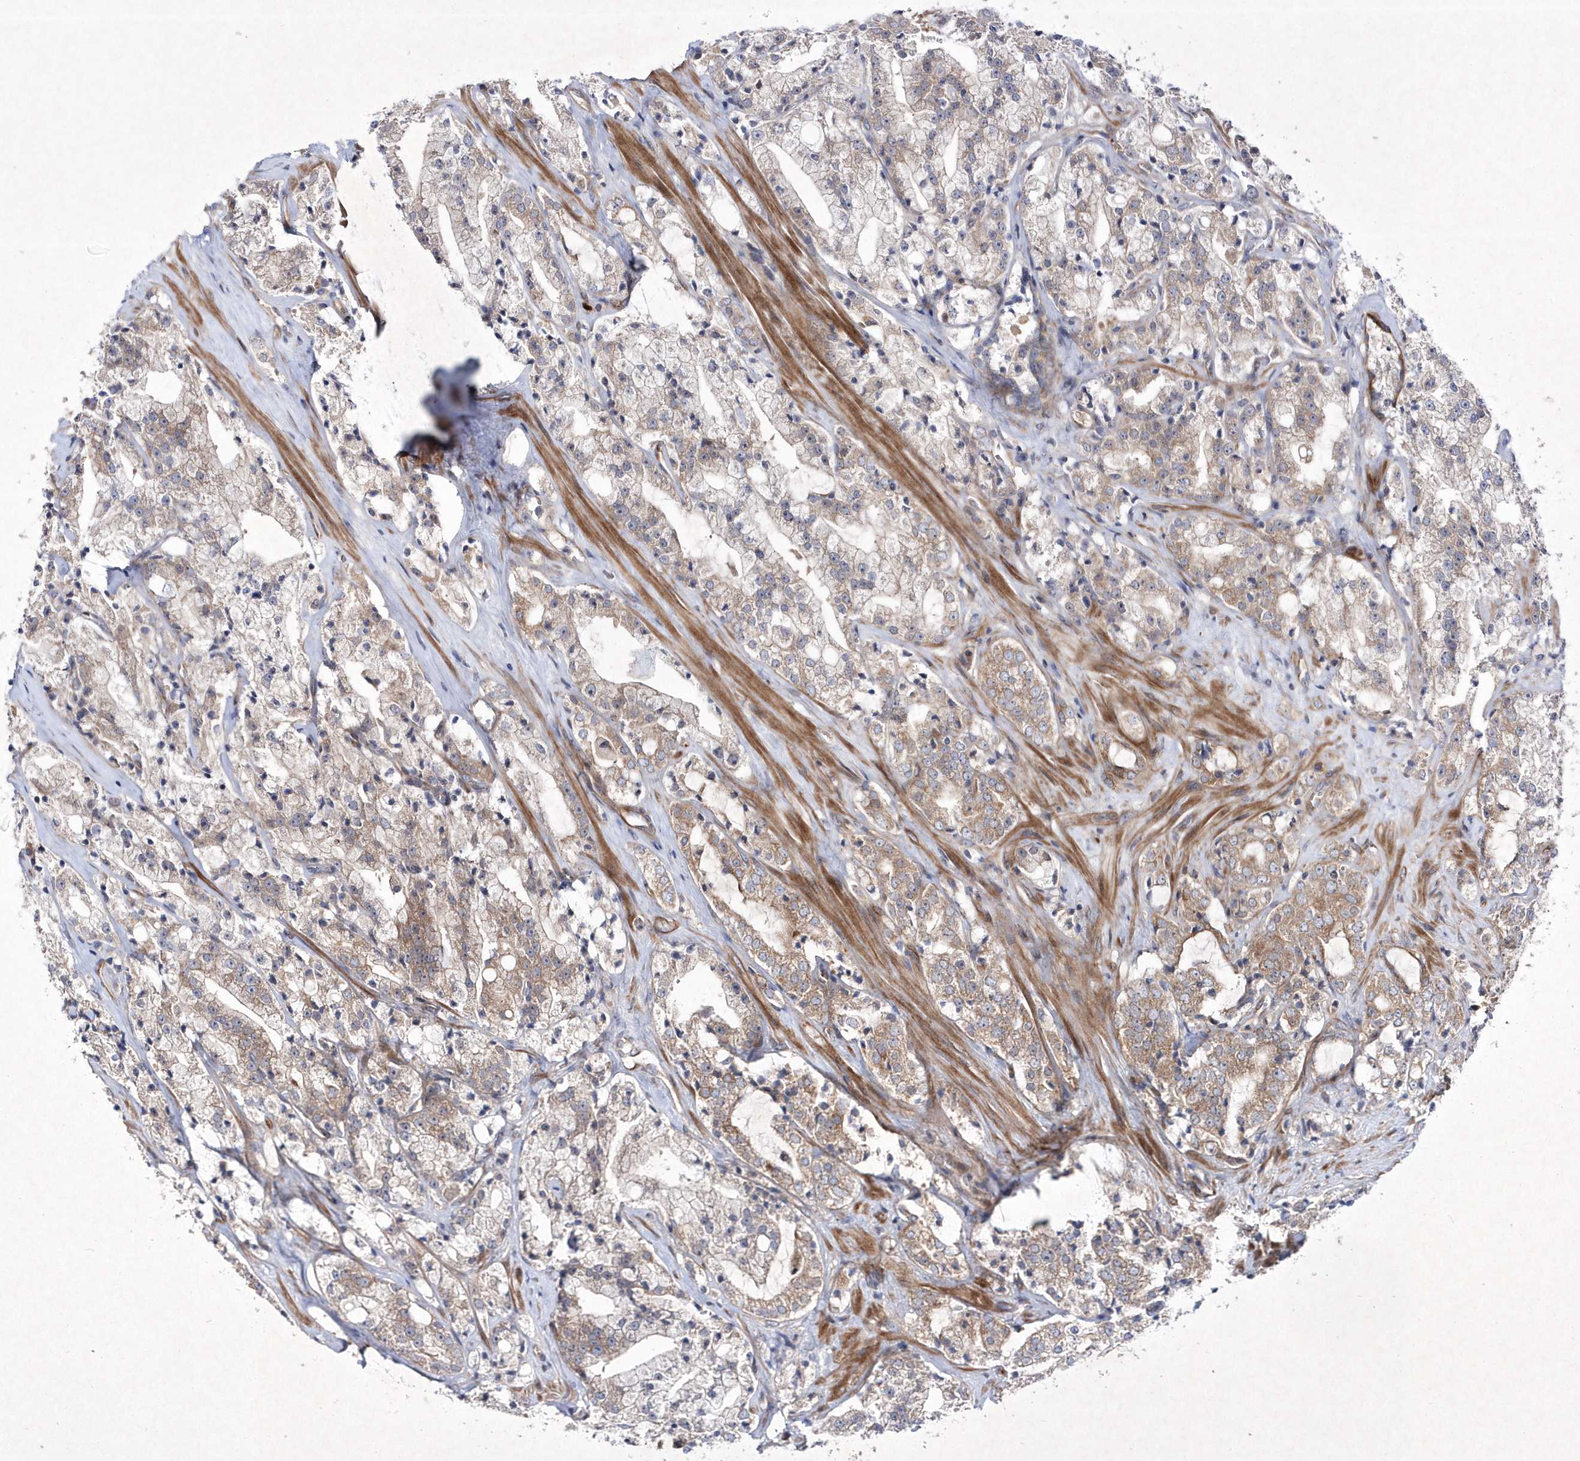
{"staining": {"intensity": "weak", "quantity": "25%-75%", "location": "cytoplasmic/membranous"}, "tissue": "prostate cancer", "cell_type": "Tumor cells", "image_type": "cancer", "snomed": [{"axis": "morphology", "description": "Adenocarcinoma, High grade"}, {"axis": "topography", "description": "Prostate"}], "caption": "Approximately 25%-75% of tumor cells in human prostate cancer (high-grade adenocarcinoma) show weak cytoplasmic/membranous protein positivity as visualized by brown immunohistochemical staining.", "gene": "DSPP", "patient": {"sex": "male", "age": 64}}